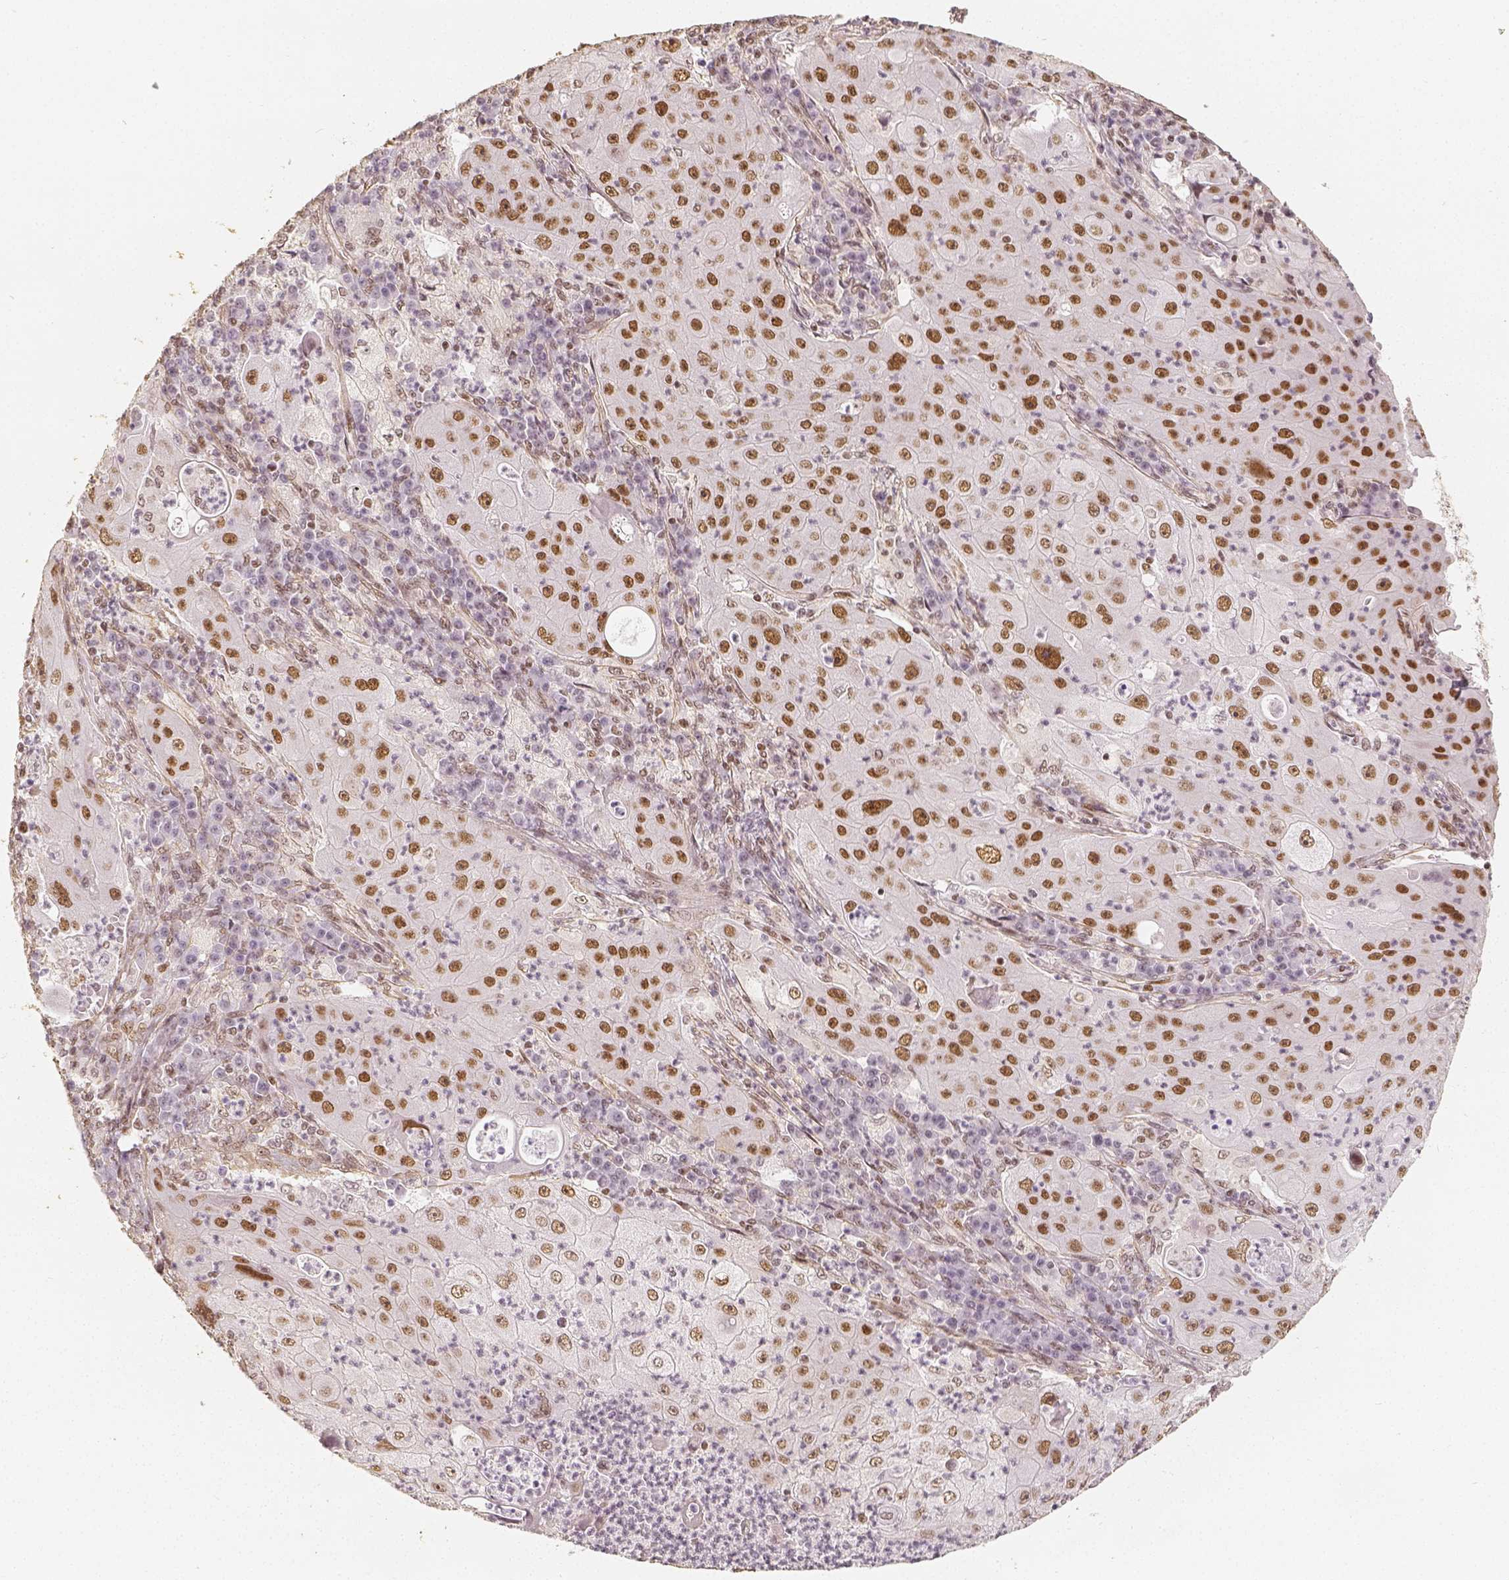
{"staining": {"intensity": "moderate", "quantity": ">75%", "location": "nuclear"}, "tissue": "lung cancer", "cell_type": "Tumor cells", "image_type": "cancer", "snomed": [{"axis": "morphology", "description": "Squamous cell carcinoma, NOS"}, {"axis": "topography", "description": "Lung"}], "caption": "An image showing moderate nuclear expression in approximately >75% of tumor cells in squamous cell carcinoma (lung), as visualized by brown immunohistochemical staining.", "gene": "HDAC1", "patient": {"sex": "female", "age": 59}}